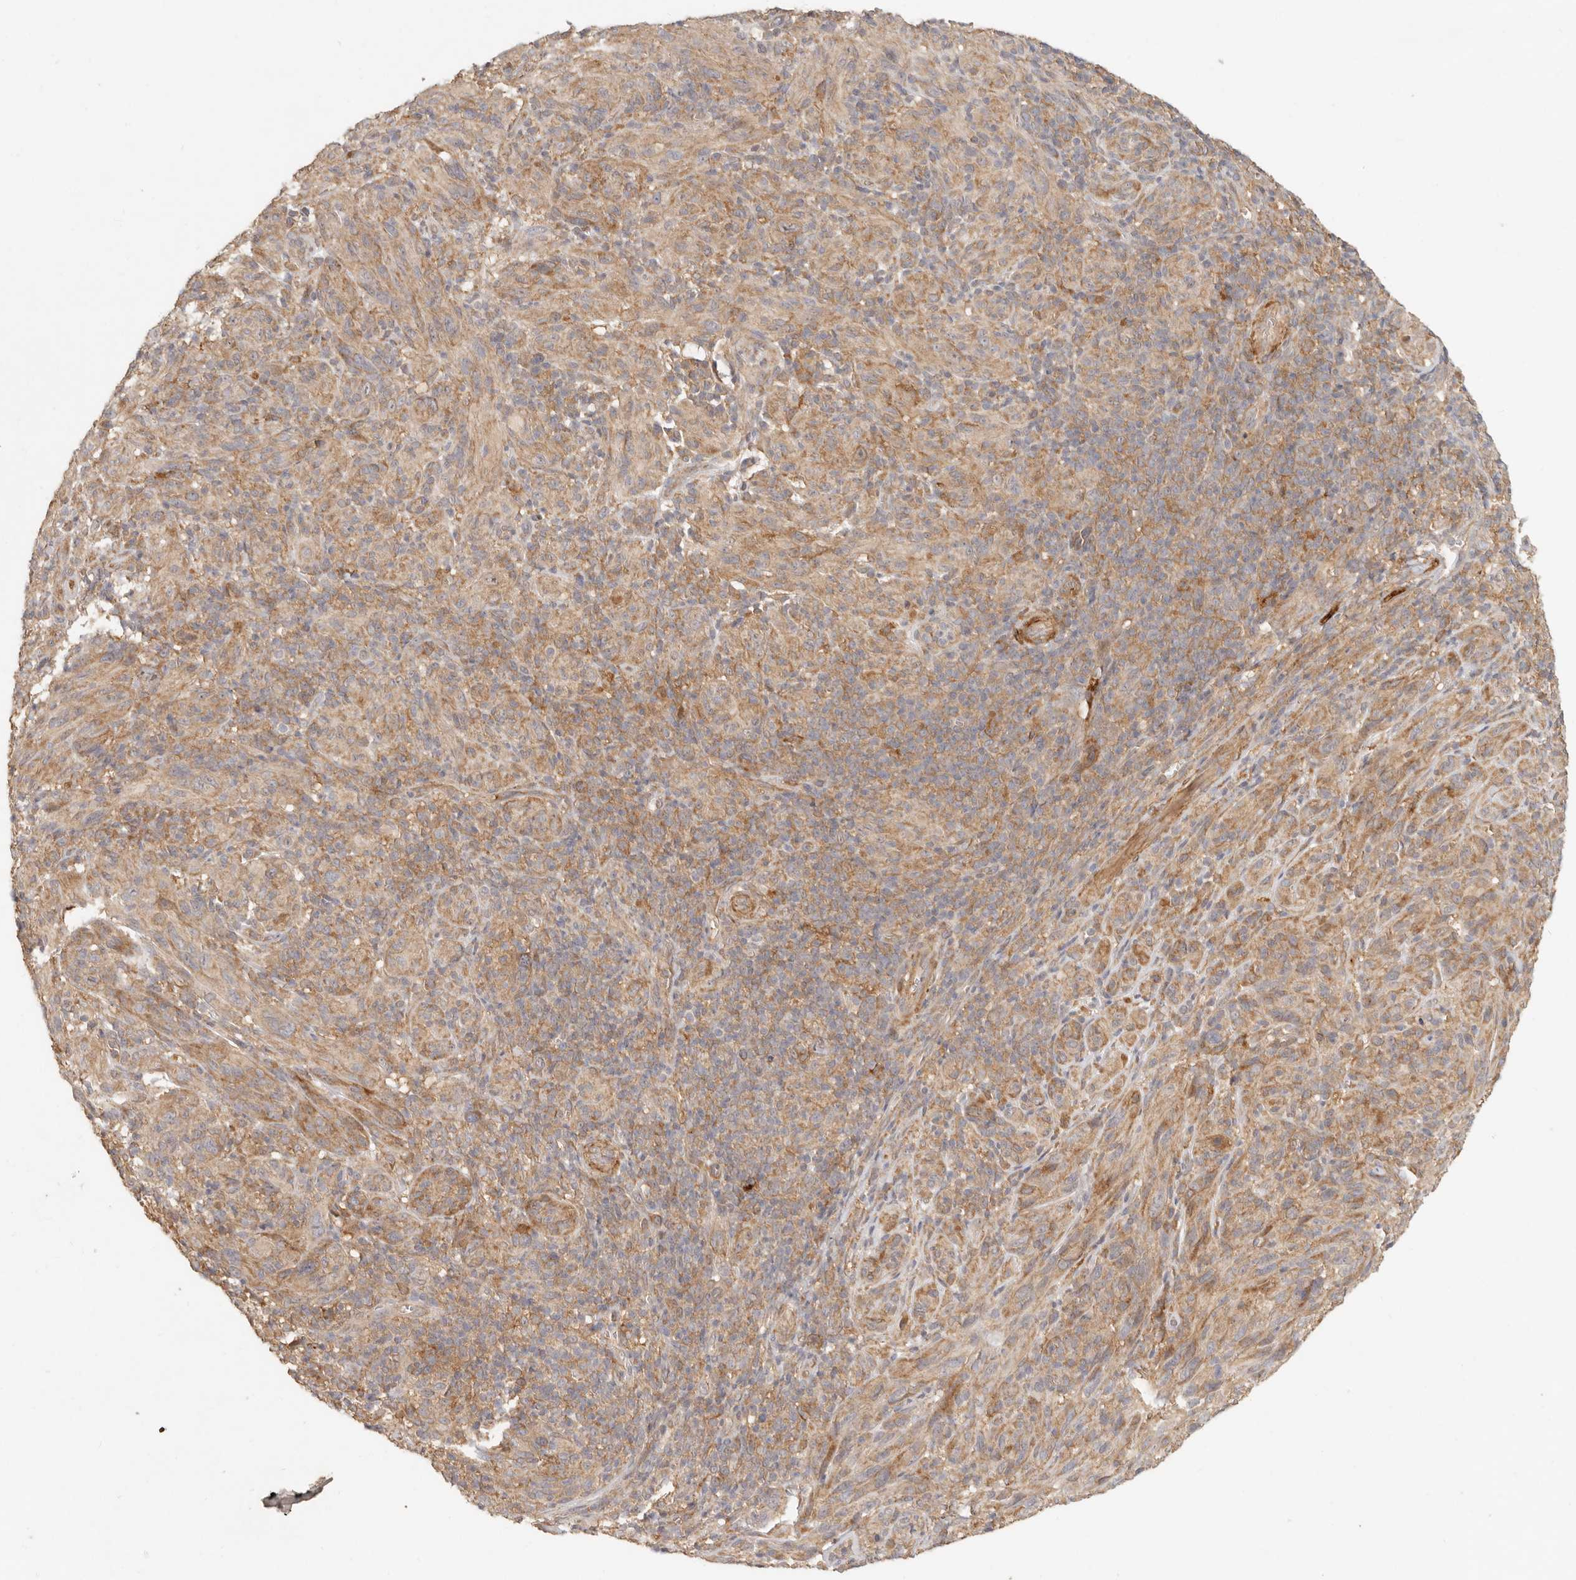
{"staining": {"intensity": "moderate", "quantity": ">75%", "location": "cytoplasmic/membranous"}, "tissue": "melanoma", "cell_type": "Tumor cells", "image_type": "cancer", "snomed": [{"axis": "morphology", "description": "Malignant melanoma, NOS"}, {"axis": "topography", "description": "Skin of head"}], "caption": "A medium amount of moderate cytoplasmic/membranous staining is present in about >75% of tumor cells in melanoma tissue.", "gene": "VIPR1", "patient": {"sex": "male", "age": 96}}